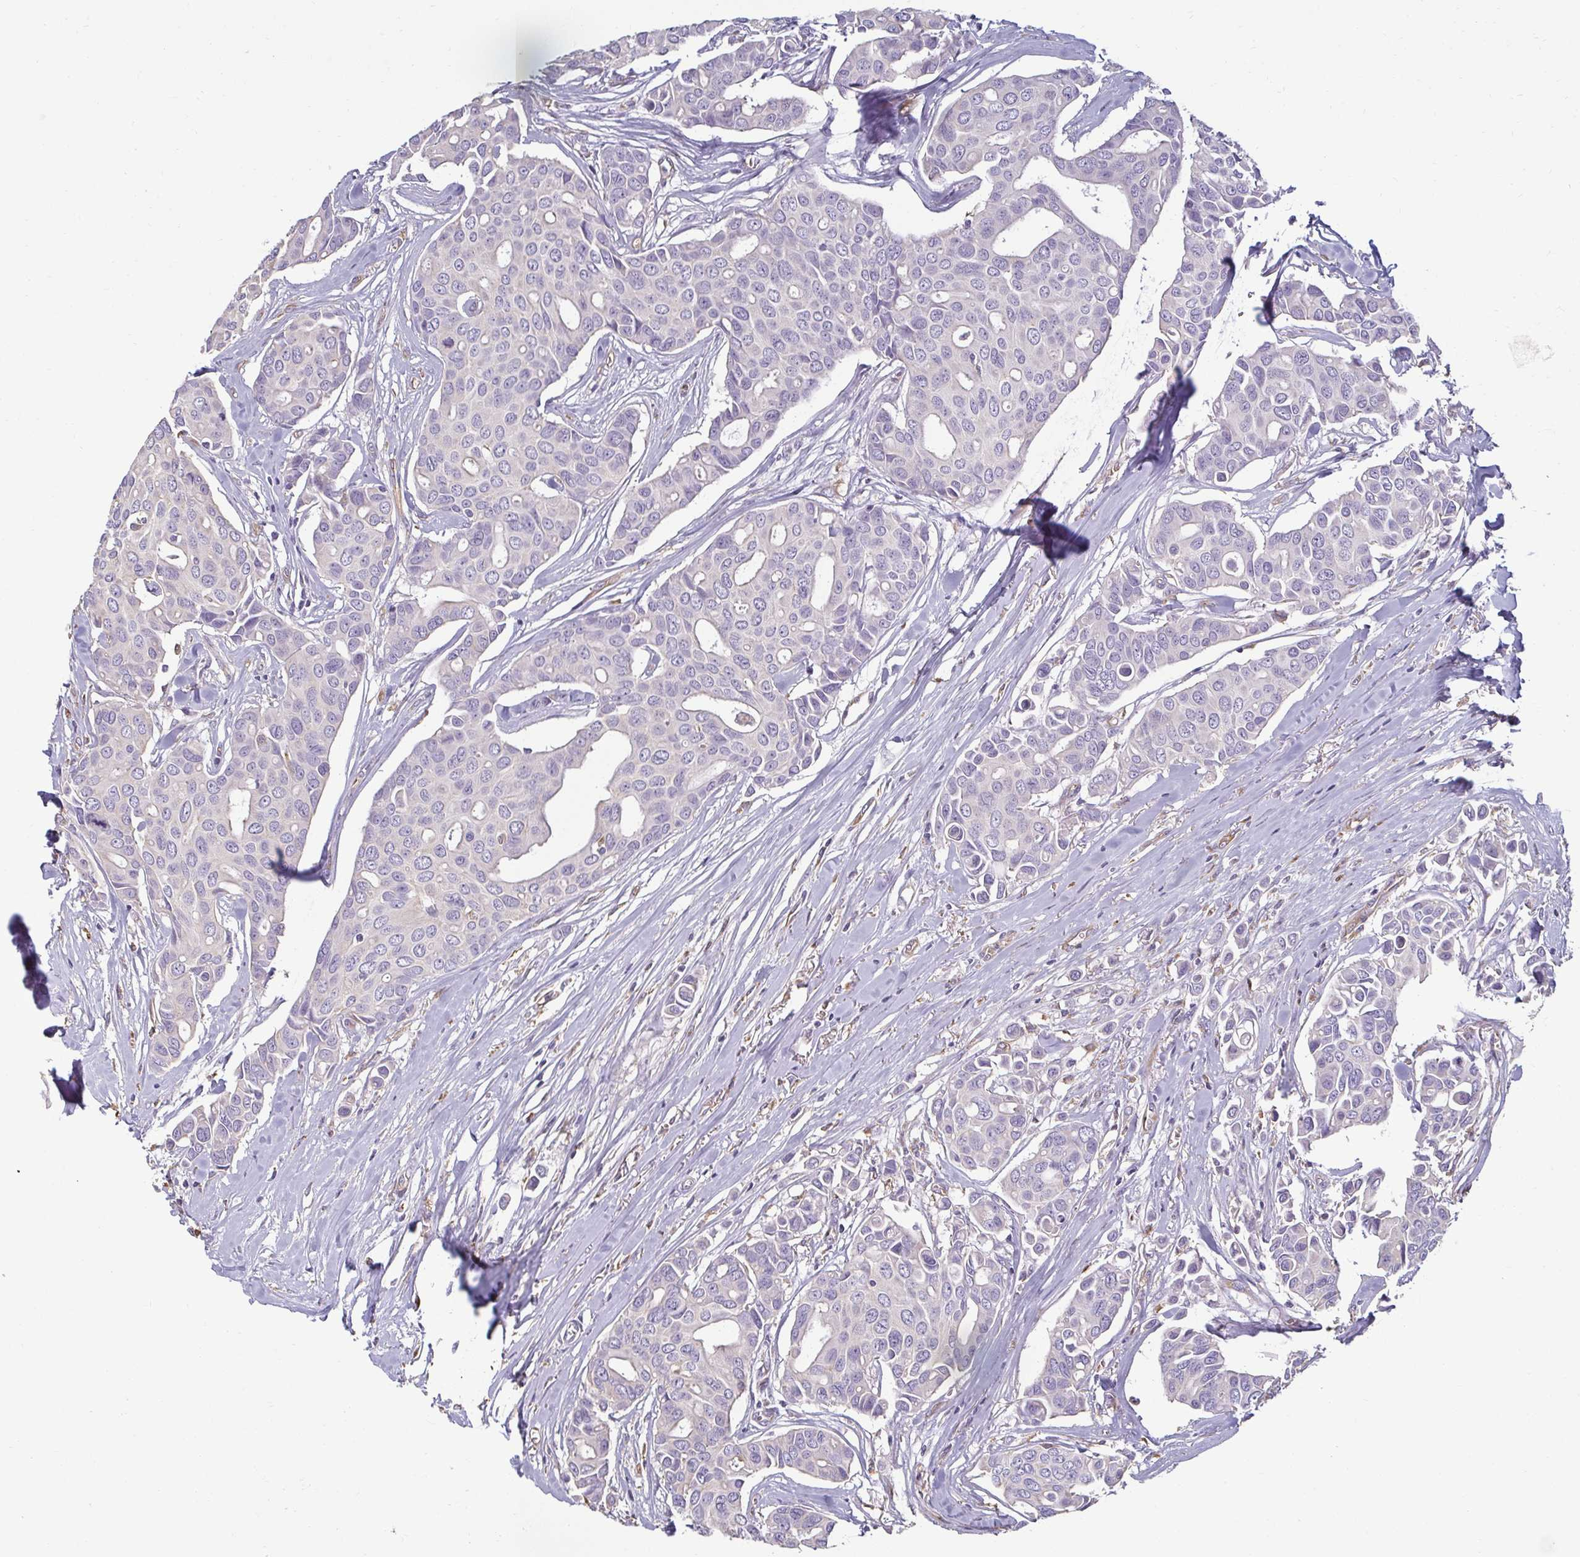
{"staining": {"intensity": "negative", "quantity": "none", "location": "none"}, "tissue": "breast cancer", "cell_type": "Tumor cells", "image_type": "cancer", "snomed": [{"axis": "morphology", "description": "Duct carcinoma"}, {"axis": "topography", "description": "Breast"}], "caption": "Tumor cells show no significant positivity in breast cancer (invasive ductal carcinoma).", "gene": "PDE2A", "patient": {"sex": "female", "age": 54}}